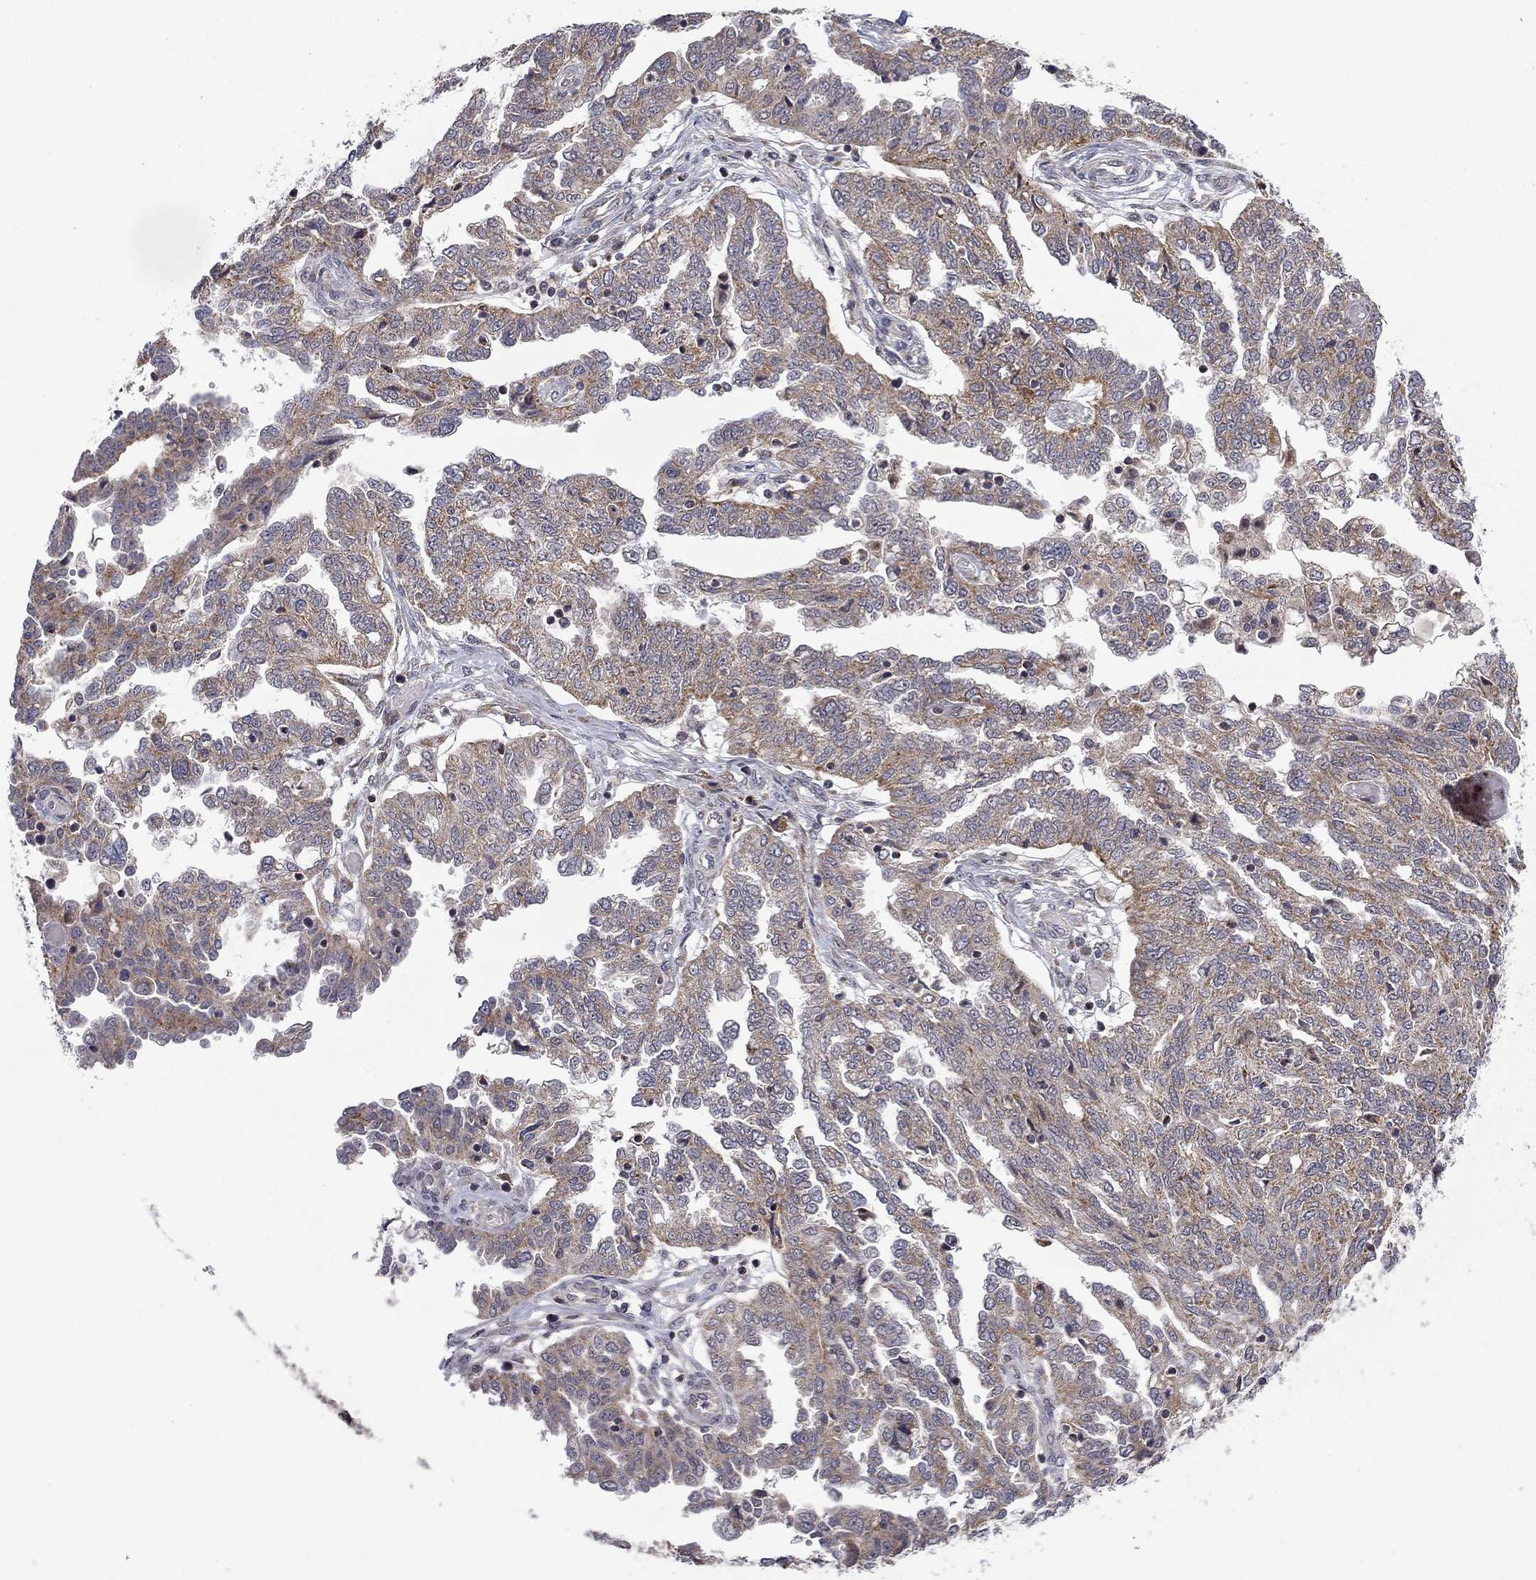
{"staining": {"intensity": "strong", "quantity": "<25%", "location": "cytoplasmic/membranous"}, "tissue": "ovarian cancer", "cell_type": "Tumor cells", "image_type": "cancer", "snomed": [{"axis": "morphology", "description": "Cystadenocarcinoma, serous, NOS"}, {"axis": "topography", "description": "Ovary"}], "caption": "This photomicrograph reveals immunohistochemistry (IHC) staining of human ovarian serous cystadenocarcinoma, with medium strong cytoplasmic/membranous positivity in about <25% of tumor cells.", "gene": "IDS", "patient": {"sex": "female", "age": 67}}